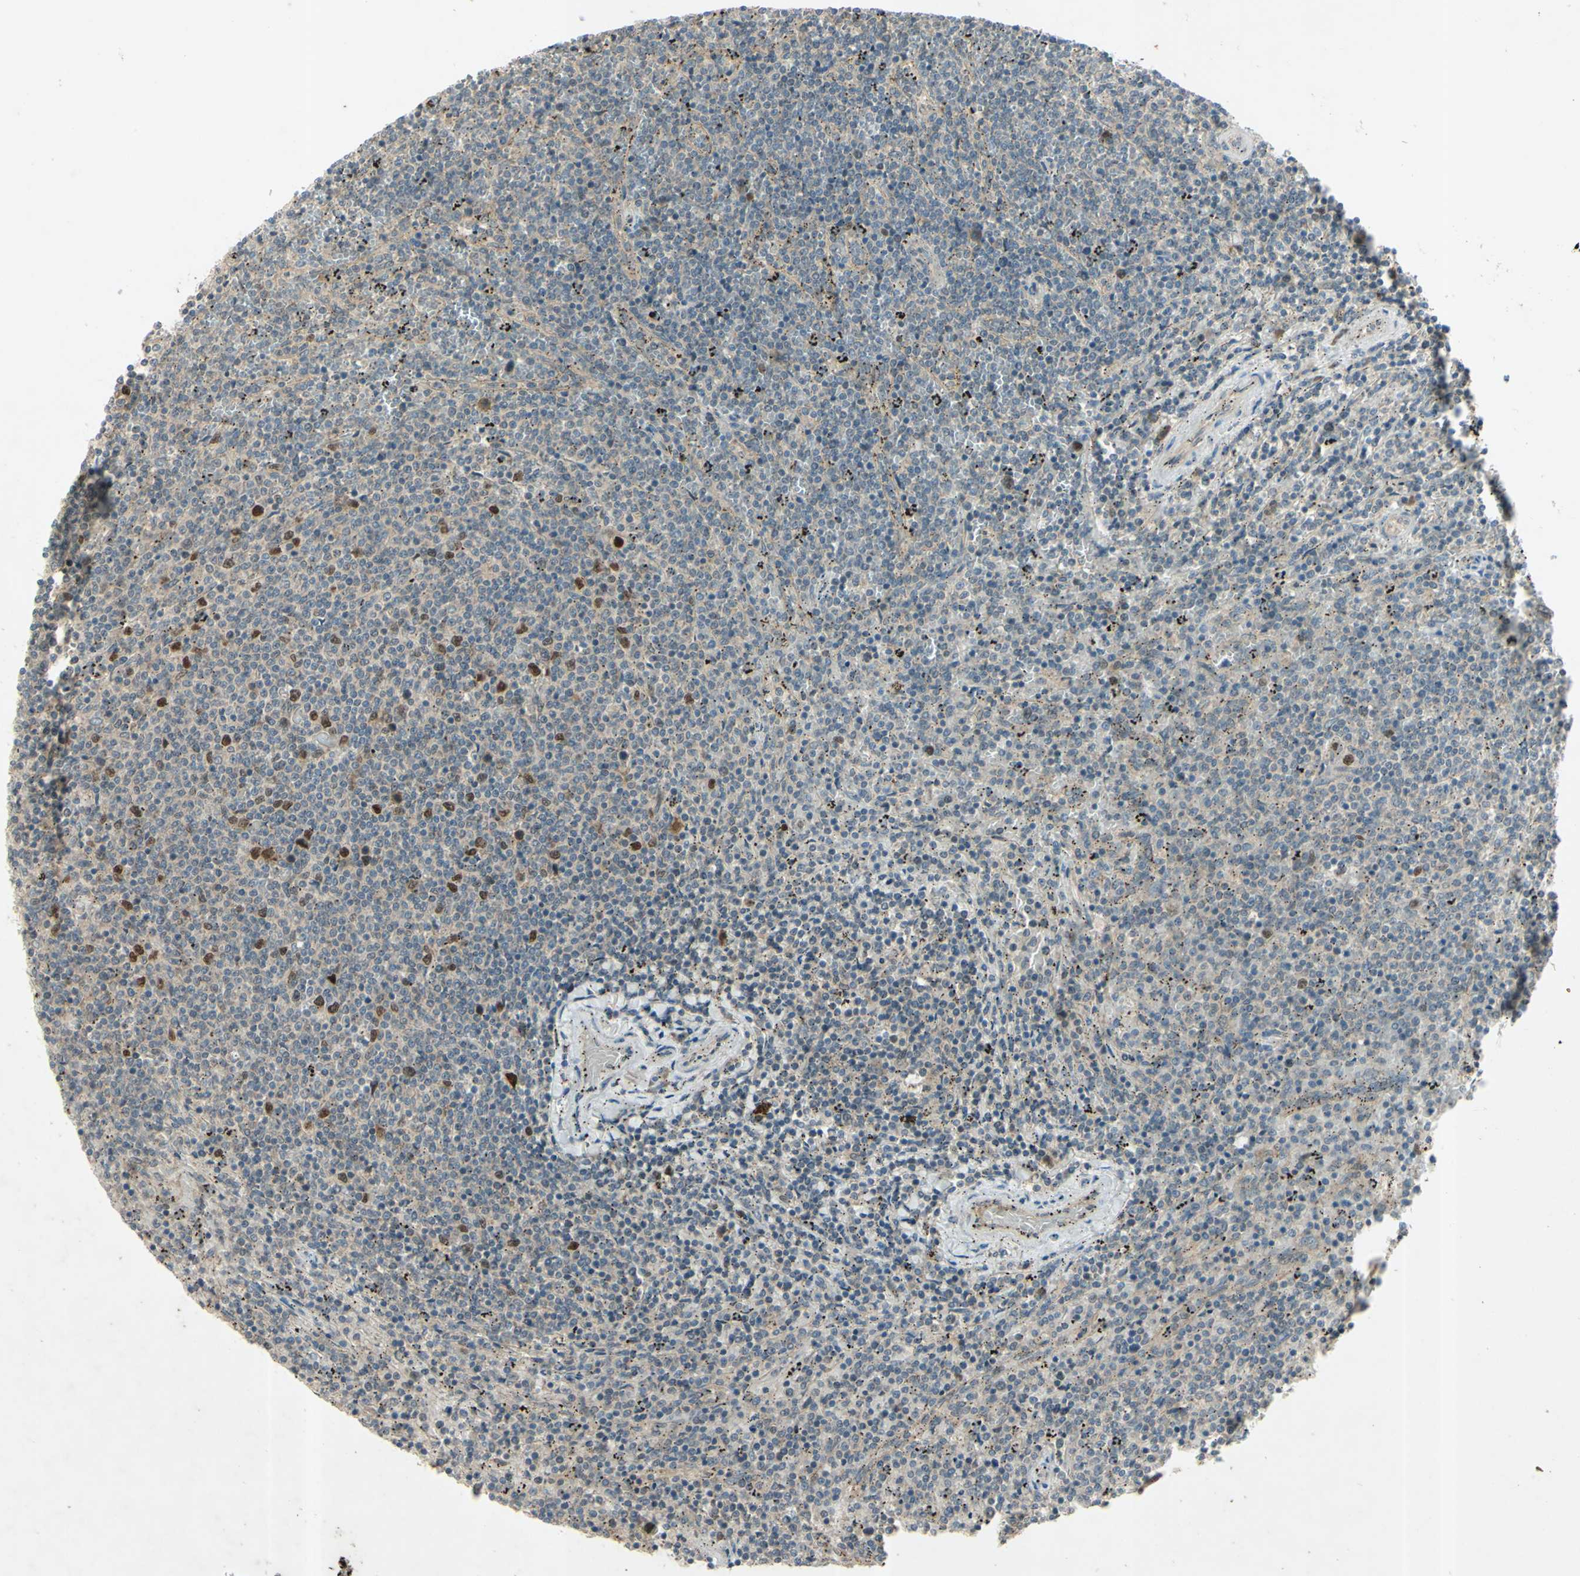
{"staining": {"intensity": "strong", "quantity": "<25%", "location": "nuclear"}, "tissue": "lymphoma", "cell_type": "Tumor cells", "image_type": "cancer", "snomed": [{"axis": "morphology", "description": "Malignant lymphoma, non-Hodgkin's type, Low grade"}, {"axis": "topography", "description": "Spleen"}], "caption": "This image displays immunohistochemistry (IHC) staining of lymphoma, with medium strong nuclear expression in approximately <25% of tumor cells.", "gene": "RAD18", "patient": {"sex": "female", "age": 50}}